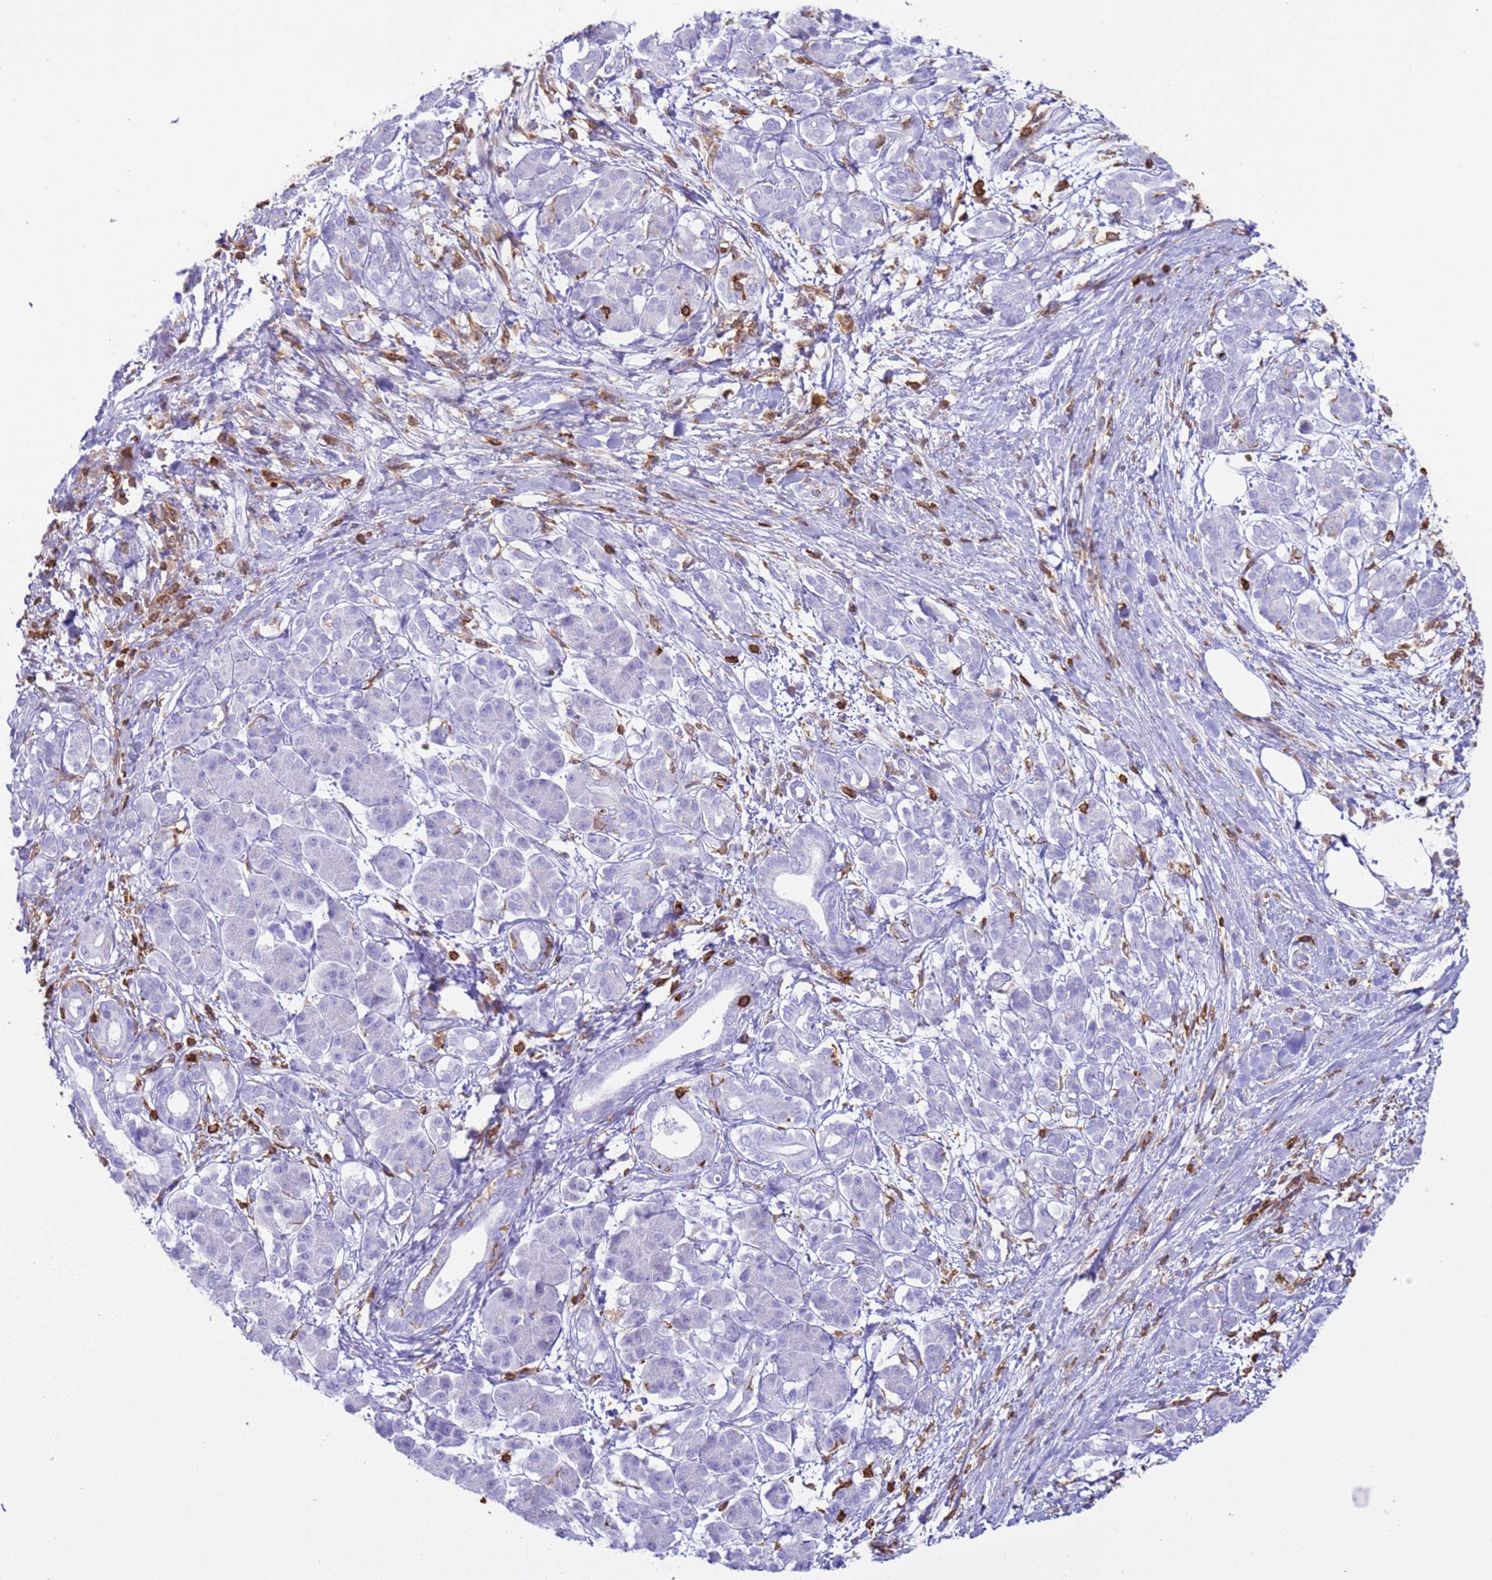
{"staining": {"intensity": "negative", "quantity": "none", "location": "none"}, "tissue": "pancreatic cancer", "cell_type": "Tumor cells", "image_type": "cancer", "snomed": [{"axis": "morphology", "description": "Adenocarcinoma, NOS"}, {"axis": "topography", "description": "Pancreas"}], "caption": "An immunohistochemistry photomicrograph of pancreatic cancer is shown. There is no staining in tumor cells of pancreatic cancer. (DAB (3,3'-diaminobenzidine) IHC, high magnification).", "gene": "IRF5", "patient": {"sex": "female", "age": 55}}